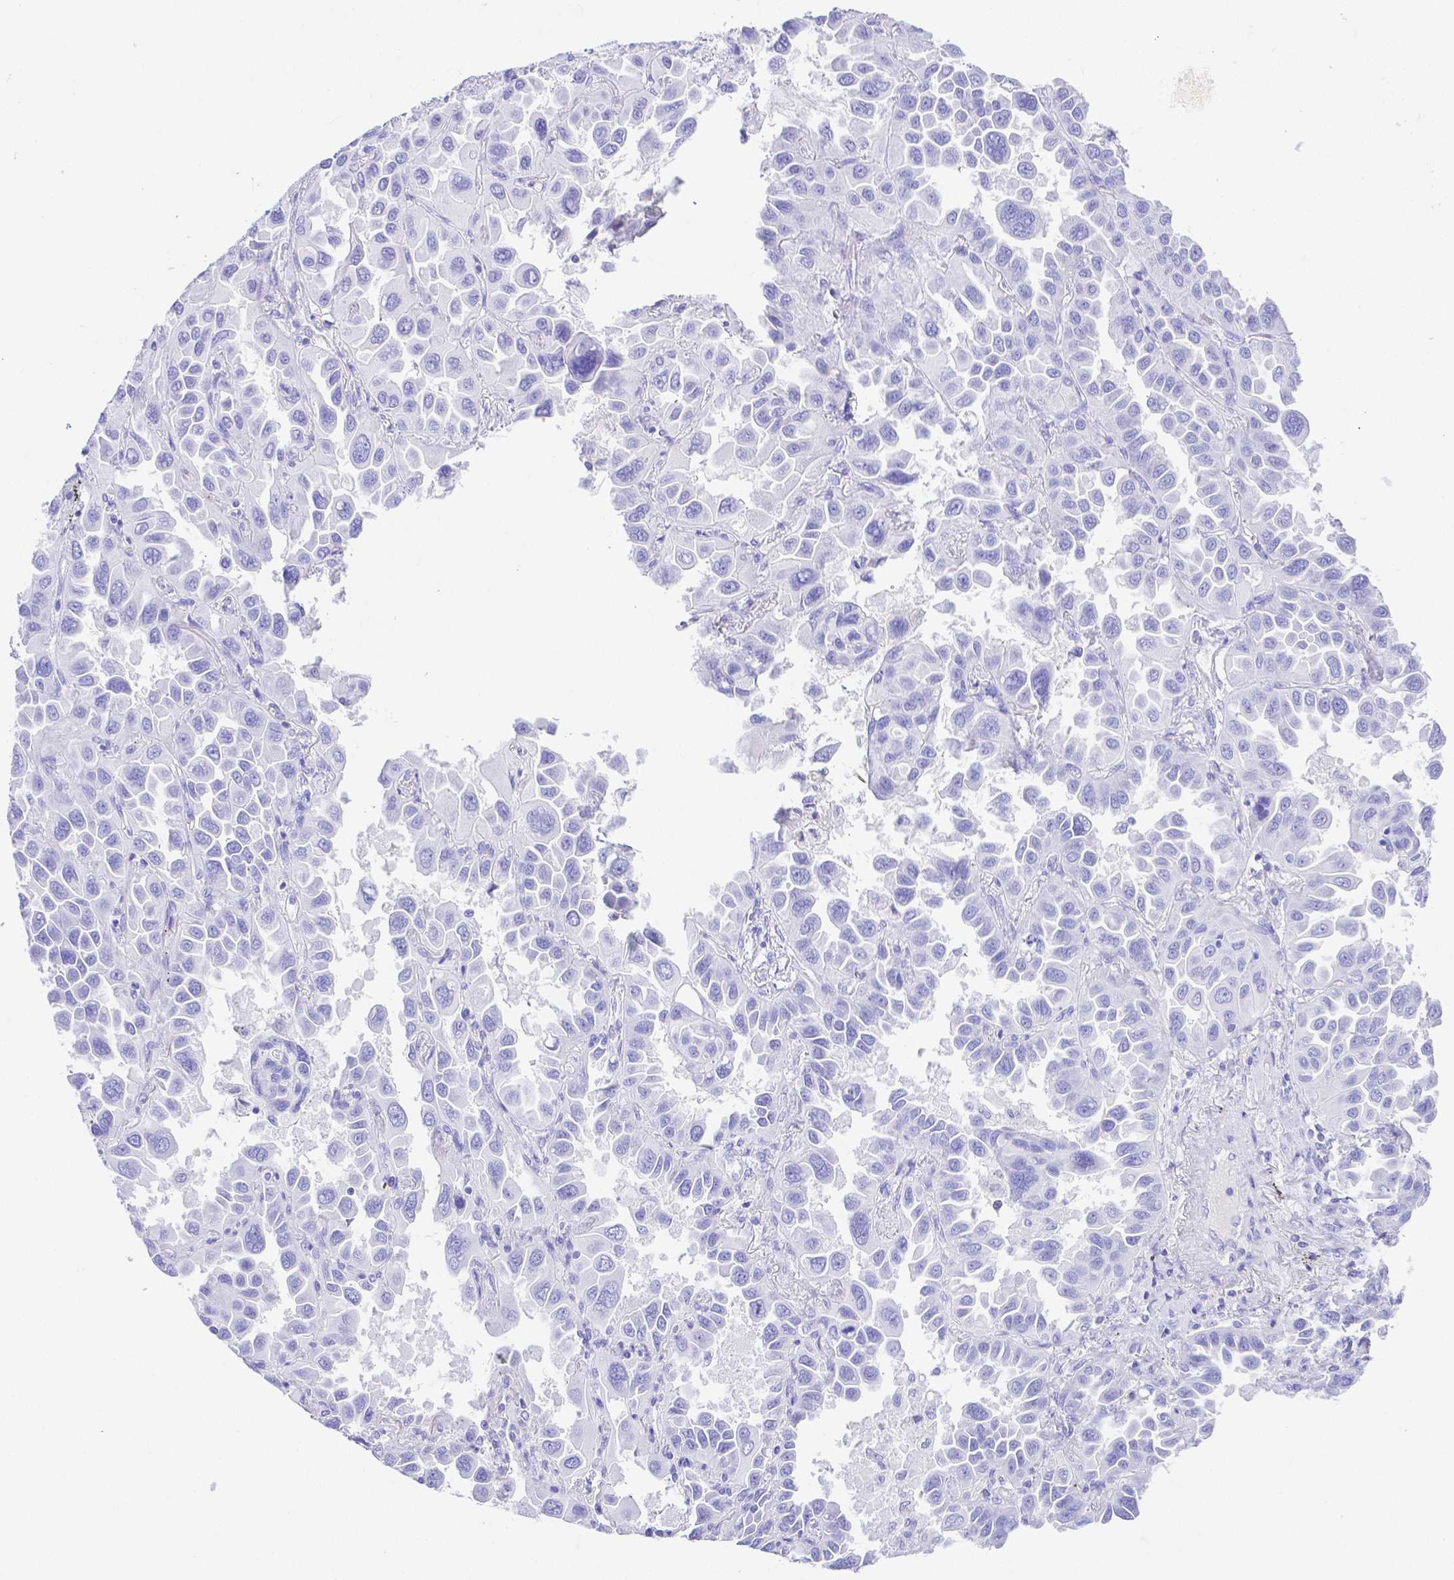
{"staining": {"intensity": "negative", "quantity": "none", "location": "none"}, "tissue": "lung cancer", "cell_type": "Tumor cells", "image_type": "cancer", "snomed": [{"axis": "morphology", "description": "Adenocarcinoma, NOS"}, {"axis": "topography", "description": "Lung"}], "caption": "High magnification brightfield microscopy of lung cancer (adenocarcinoma) stained with DAB (brown) and counterstained with hematoxylin (blue): tumor cells show no significant expression. Brightfield microscopy of IHC stained with DAB (brown) and hematoxylin (blue), captured at high magnification.", "gene": "SMR3A", "patient": {"sex": "male", "age": 64}}